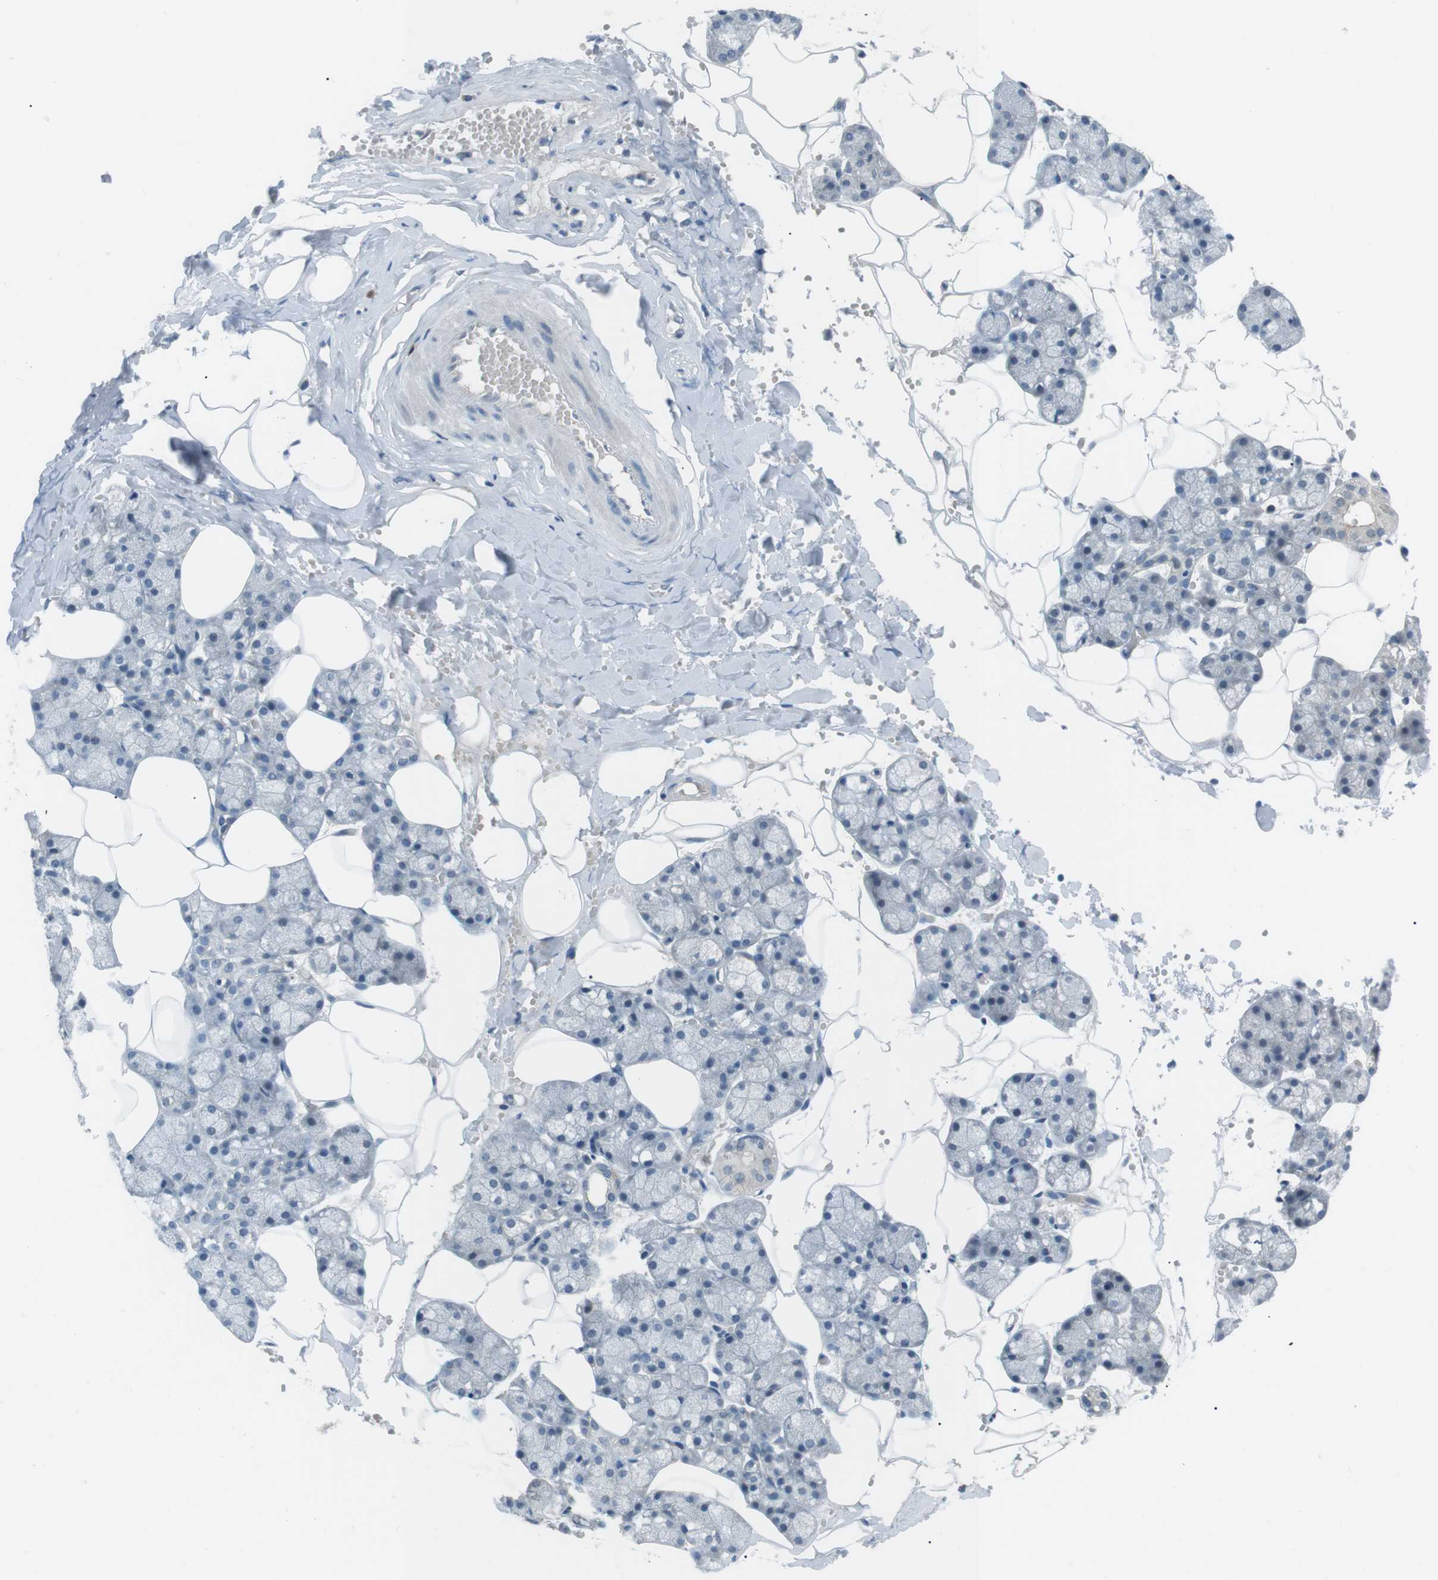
{"staining": {"intensity": "moderate", "quantity": "<25%", "location": "cytoplasmic/membranous"}, "tissue": "salivary gland", "cell_type": "Glandular cells", "image_type": "normal", "snomed": [{"axis": "morphology", "description": "Normal tissue, NOS"}, {"axis": "topography", "description": "Salivary gland"}], "caption": "Protein analysis of unremarkable salivary gland shows moderate cytoplasmic/membranous expression in approximately <25% of glandular cells.", "gene": "FCRLA", "patient": {"sex": "male", "age": 62}}